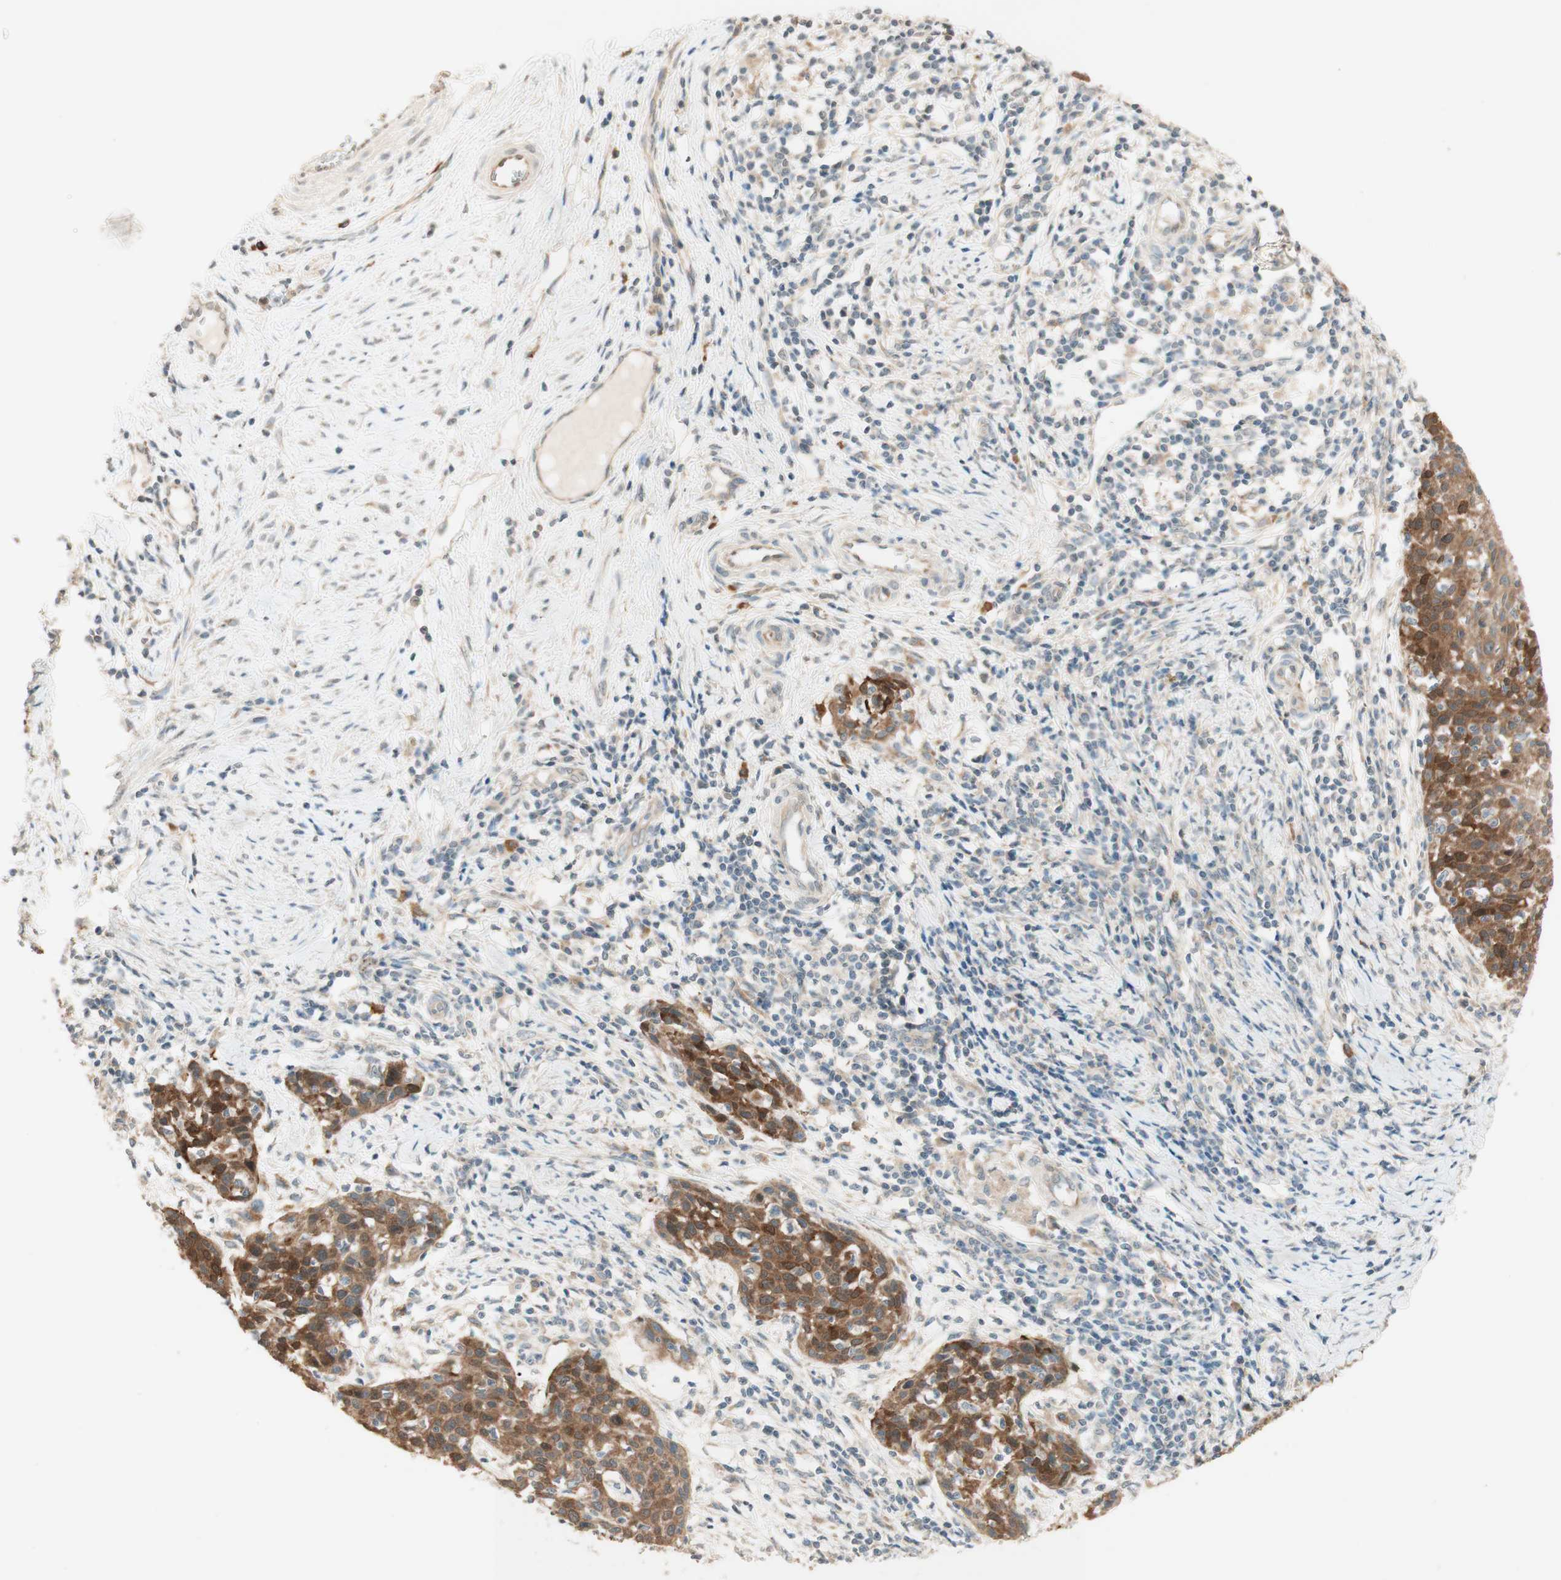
{"staining": {"intensity": "moderate", "quantity": ">75%", "location": "cytoplasmic/membranous"}, "tissue": "cervical cancer", "cell_type": "Tumor cells", "image_type": "cancer", "snomed": [{"axis": "morphology", "description": "Squamous cell carcinoma, NOS"}, {"axis": "topography", "description": "Cervix"}], "caption": "Immunohistochemistry (IHC) of cervical squamous cell carcinoma exhibits medium levels of moderate cytoplasmic/membranous expression in approximately >75% of tumor cells. (Stains: DAB (3,3'-diaminobenzidine) in brown, nuclei in blue, Microscopy: brightfield microscopy at high magnification).", "gene": "CLCN2", "patient": {"sex": "female", "age": 38}}